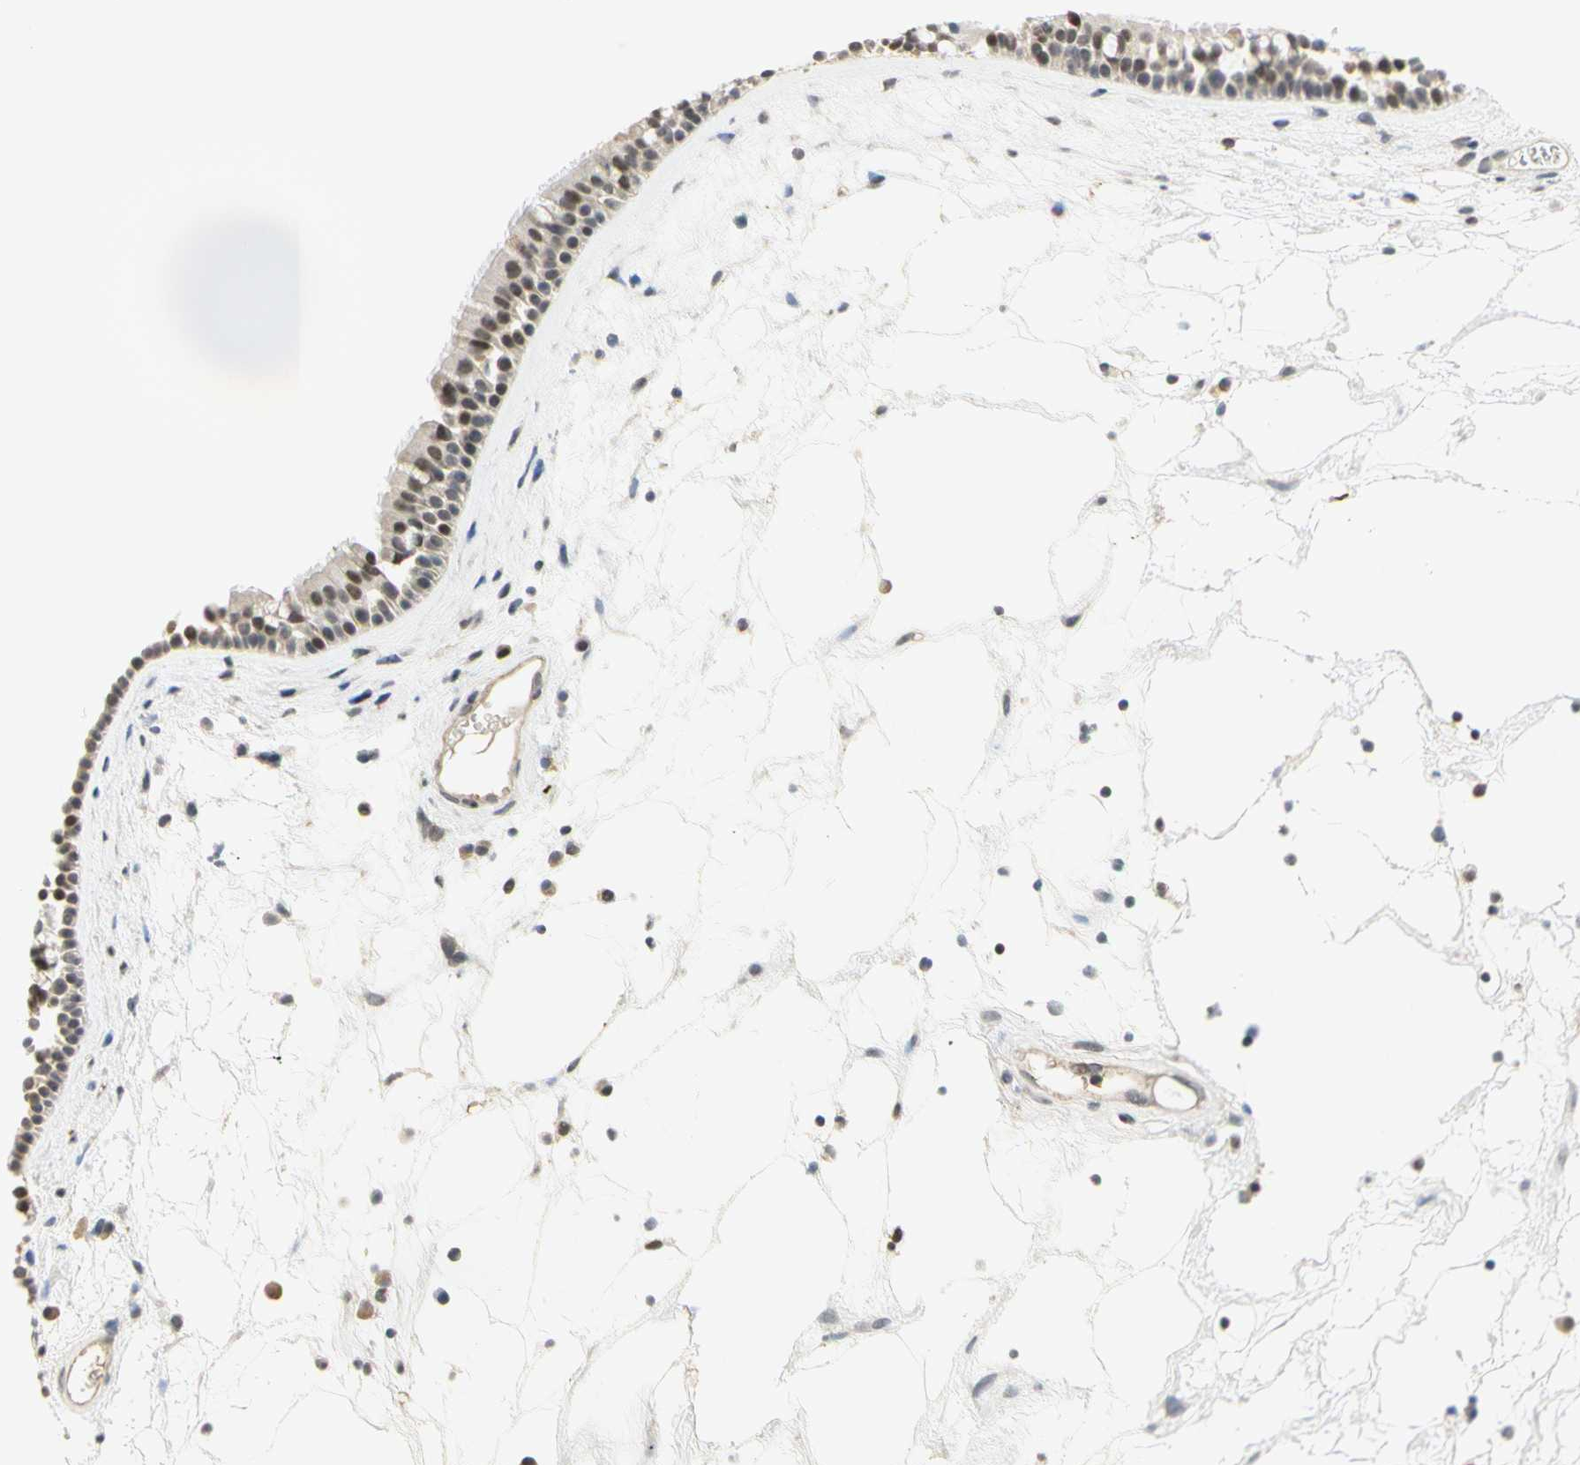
{"staining": {"intensity": "moderate", "quantity": "25%-75%", "location": "nuclear"}, "tissue": "nasopharynx", "cell_type": "Respiratory epithelial cells", "image_type": "normal", "snomed": [{"axis": "morphology", "description": "Normal tissue, NOS"}, {"axis": "morphology", "description": "Inflammation, NOS"}, {"axis": "topography", "description": "Nasopharynx"}], "caption": "IHC (DAB (3,3'-diaminobenzidine)) staining of benign human nasopharynx displays moderate nuclear protein positivity in approximately 25%-75% of respiratory epithelial cells. (DAB IHC, brown staining for protein, blue staining for nuclei).", "gene": "IMPG2", "patient": {"sex": "male", "age": 48}}